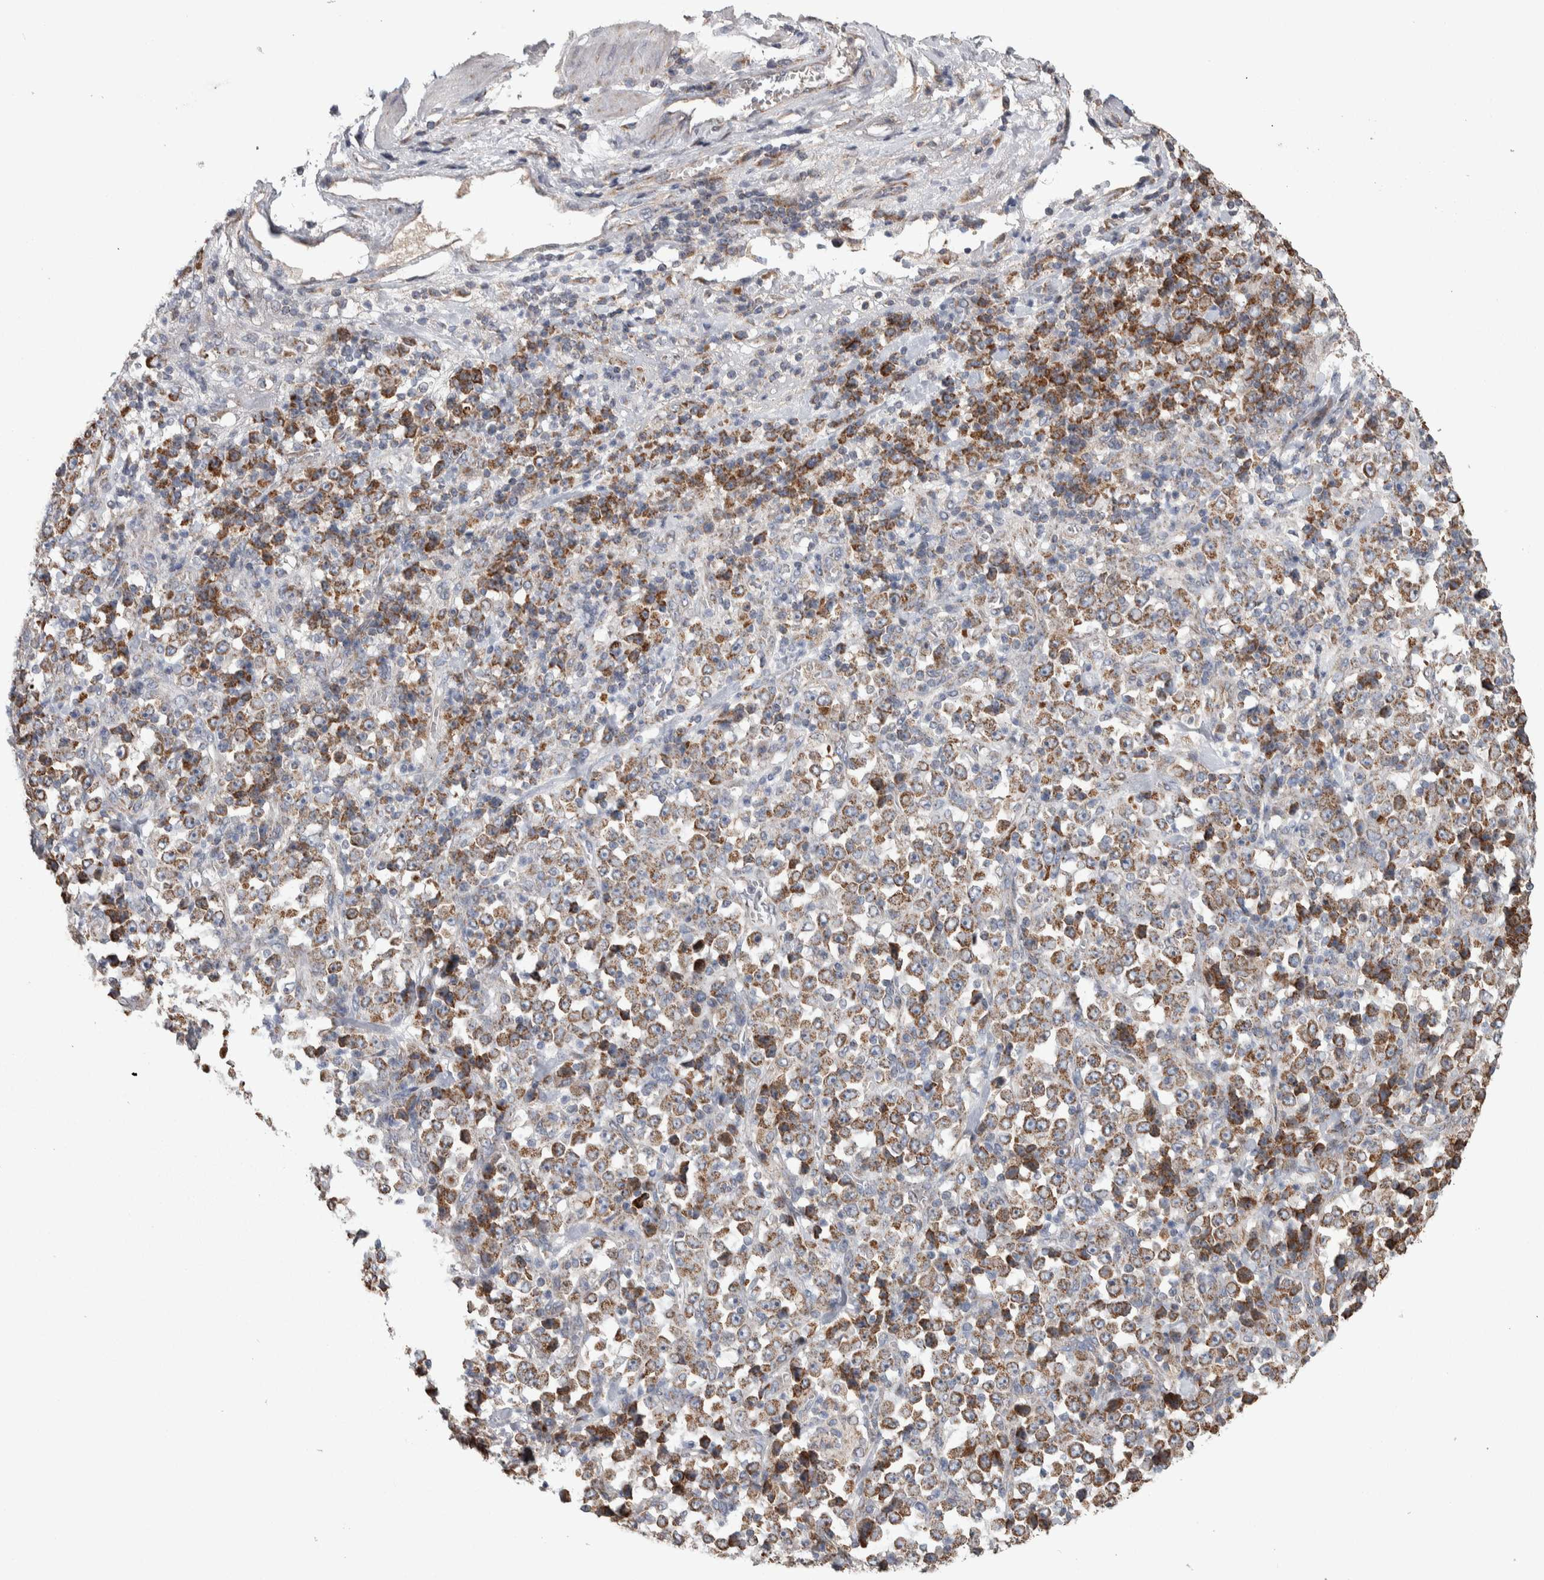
{"staining": {"intensity": "moderate", "quantity": ">75%", "location": "cytoplasmic/membranous"}, "tissue": "stomach cancer", "cell_type": "Tumor cells", "image_type": "cancer", "snomed": [{"axis": "morphology", "description": "Normal tissue, NOS"}, {"axis": "morphology", "description": "Adenocarcinoma, NOS"}, {"axis": "topography", "description": "Stomach, upper"}, {"axis": "topography", "description": "Stomach"}], "caption": "About >75% of tumor cells in human stomach cancer (adenocarcinoma) demonstrate moderate cytoplasmic/membranous protein expression as visualized by brown immunohistochemical staining.", "gene": "SCO1", "patient": {"sex": "male", "age": 59}}